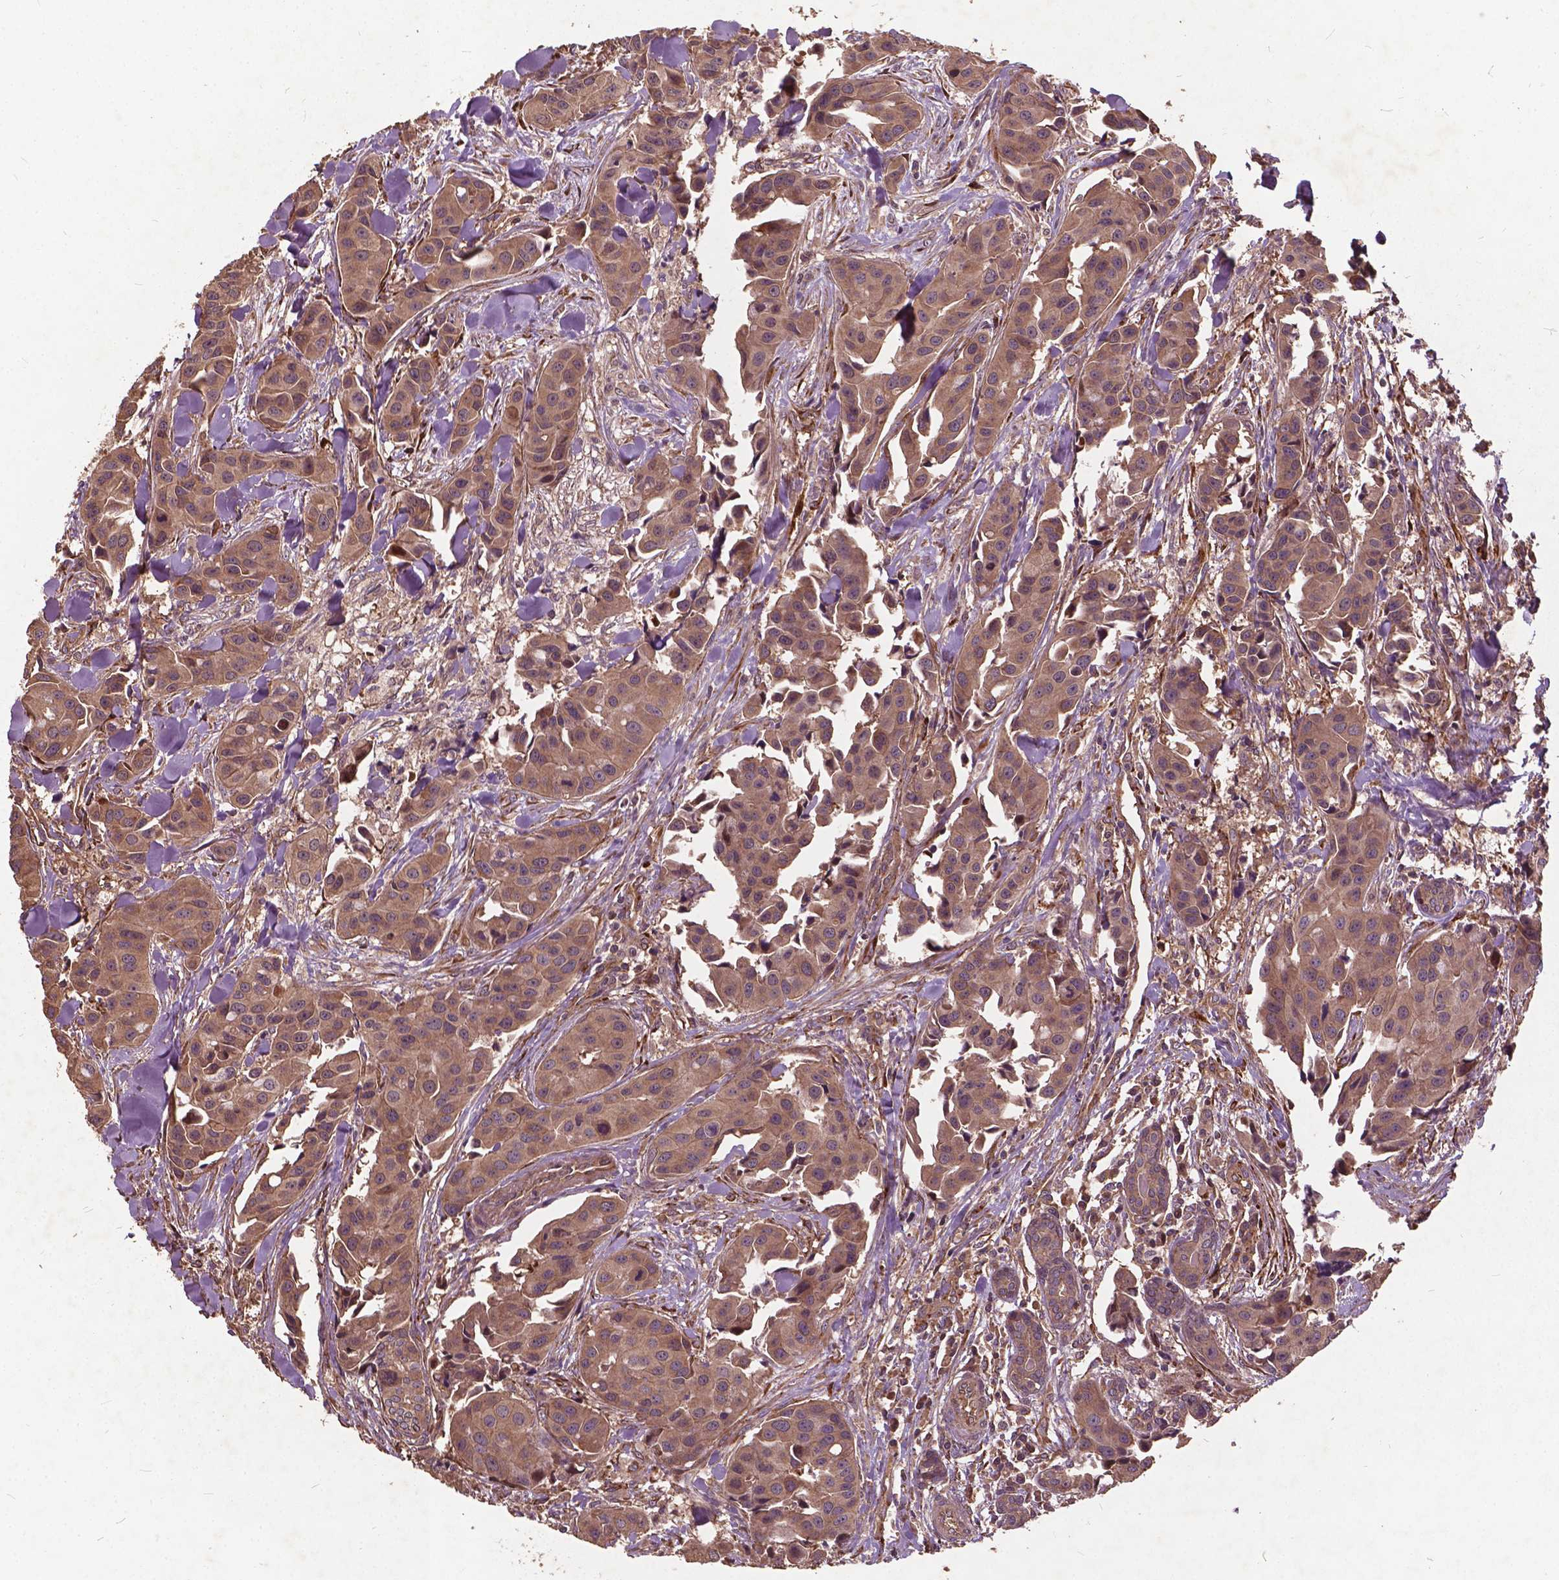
{"staining": {"intensity": "weak", "quantity": ">75%", "location": "cytoplasmic/membranous"}, "tissue": "head and neck cancer", "cell_type": "Tumor cells", "image_type": "cancer", "snomed": [{"axis": "morphology", "description": "Adenocarcinoma, NOS"}, {"axis": "topography", "description": "Head-Neck"}], "caption": "The image shows a brown stain indicating the presence of a protein in the cytoplasmic/membranous of tumor cells in head and neck cancer (adenocarcinoma).", "gene": "UBXN2A", "patient": {"sex": "male", "age": 76}}